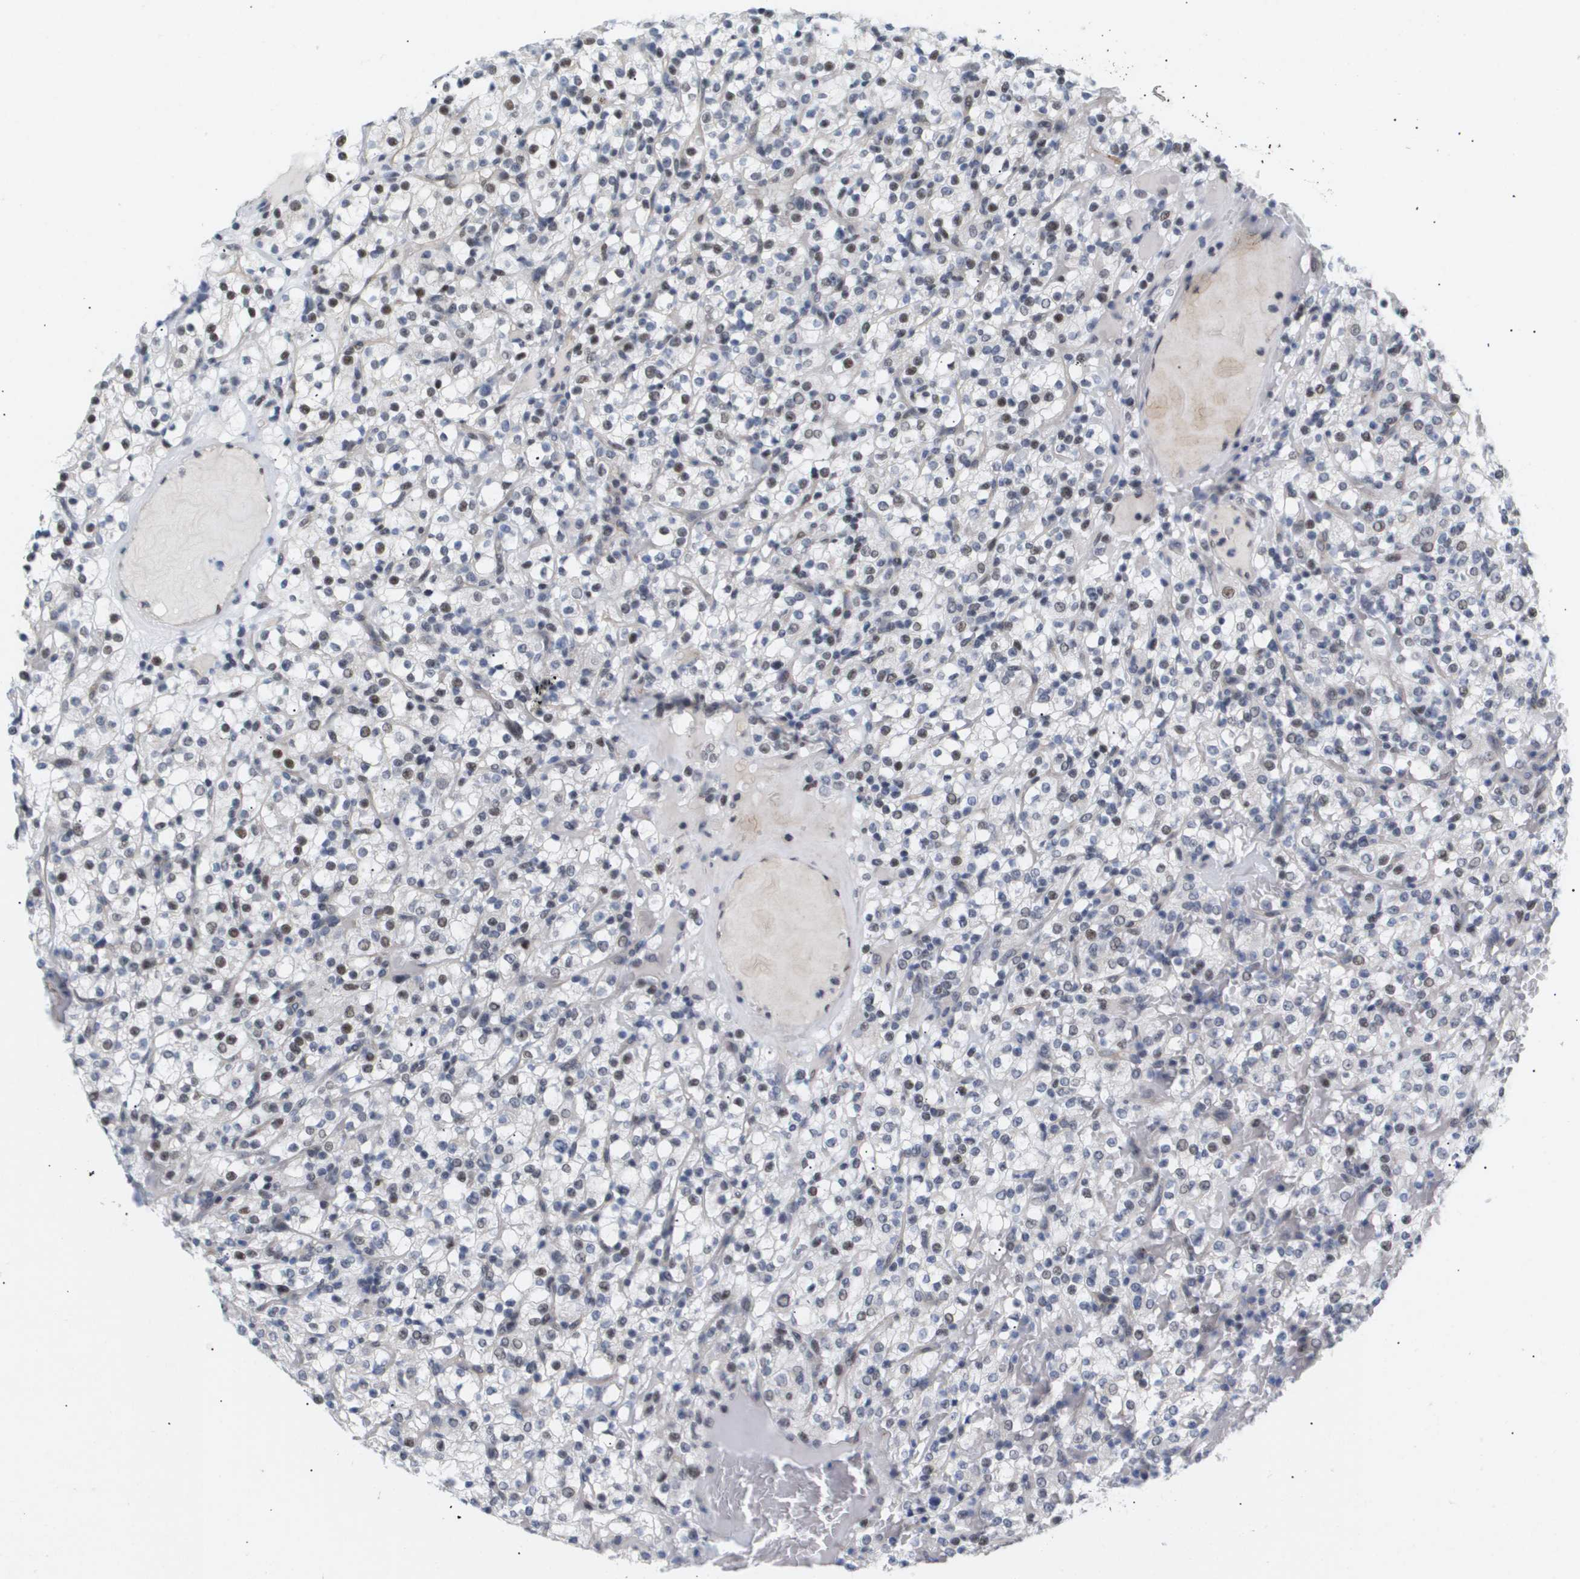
{"staining": {"intensity": "moderate", "quantity": "25%-75%", "location": "nuclear"}, "tissue": "renal cancer", "cell_type": "Tumor cells", "image_type": "cancer", "snomed": [{"axis": "morphology", "description": "Normal tissue, NOS"}, {"axis": "morphology", "description": "Adenocarcinoma, NOS"}, {"axis": "topography", "description": "Kidney"}], "caption": "Human renal cancer stained with a protein marker shows moderate staining in tumor cells.", "gene": "PPARD", "patient": {"sex": "female", "age": 72}}